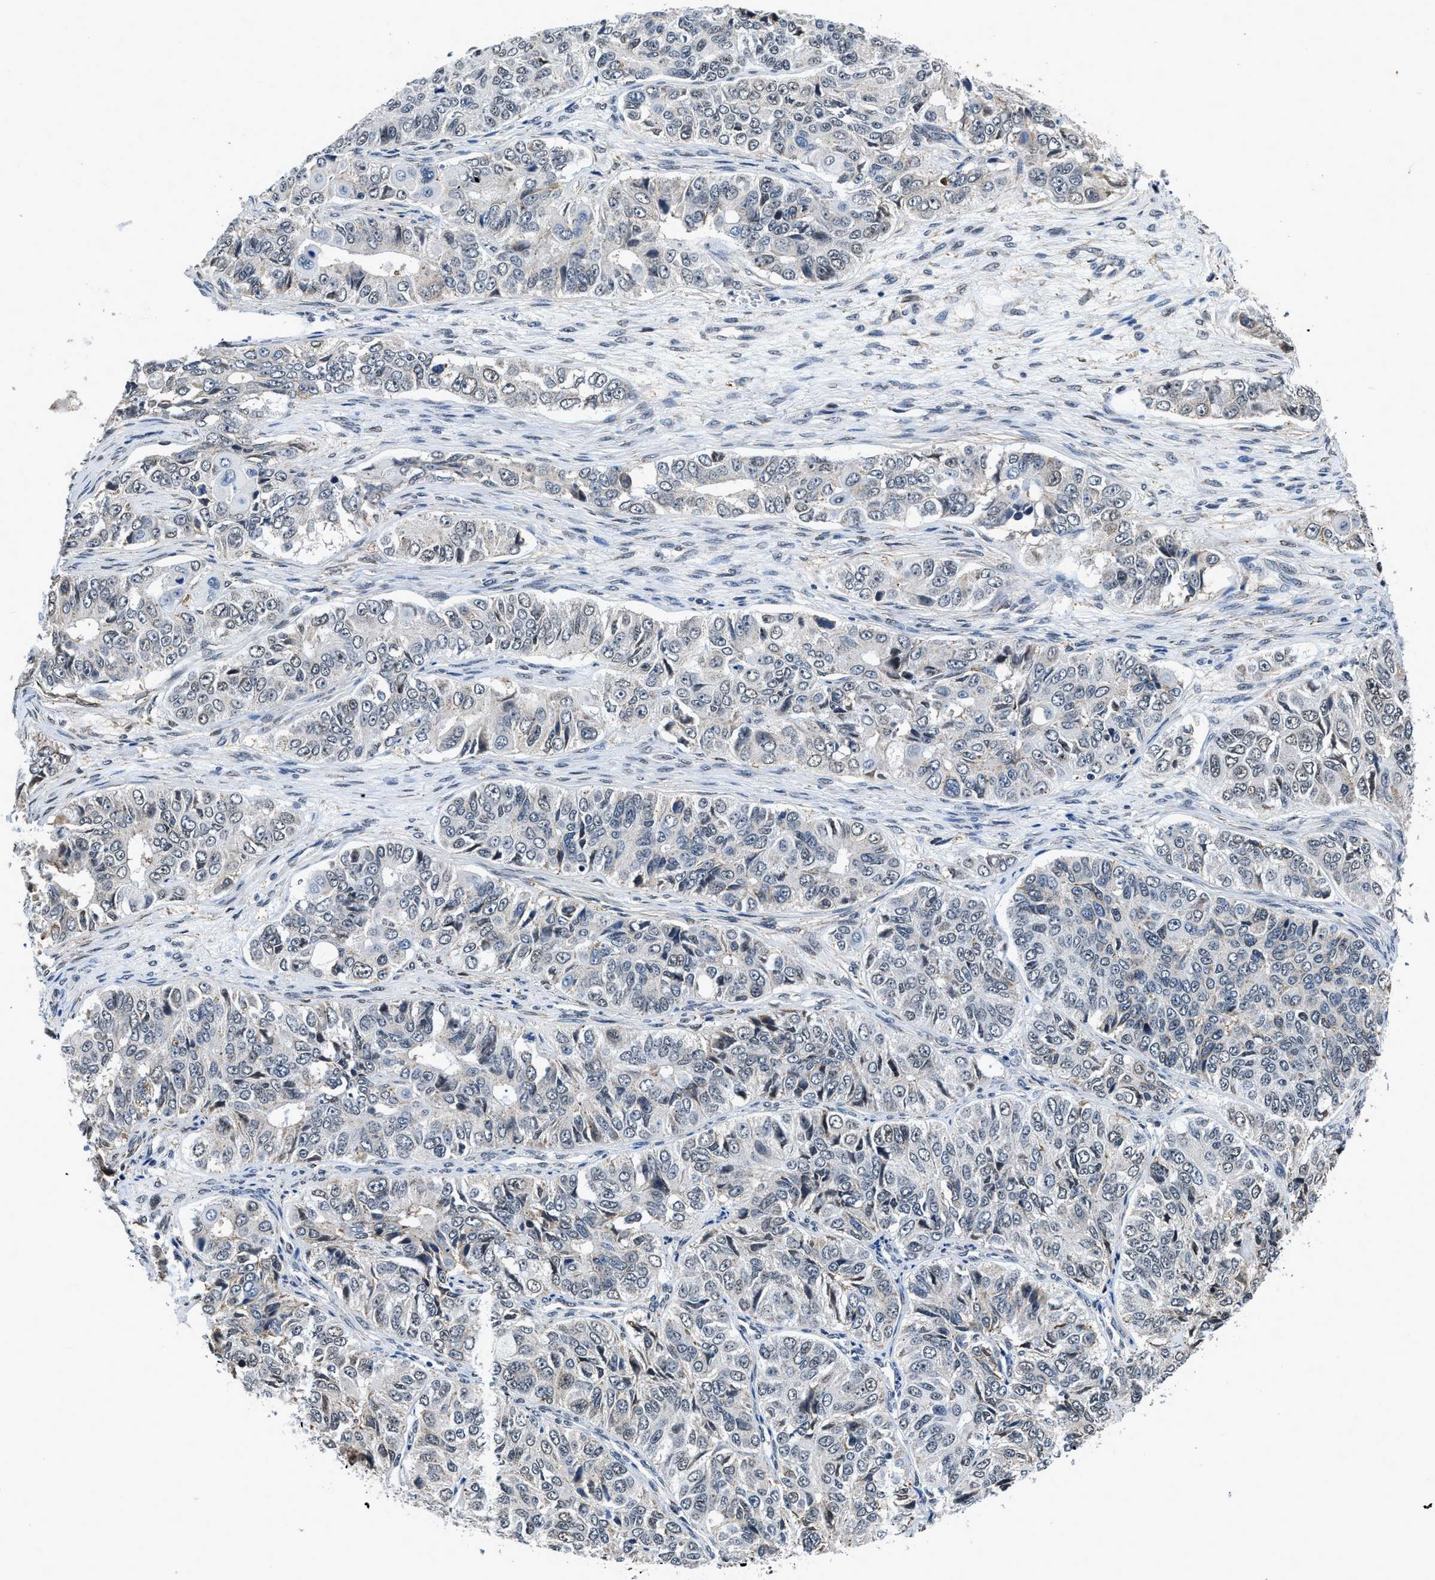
{"staining": {"intensity": "moderate", "quantity": "<25%", "location": "nuclear"}, "tissue": "ovarian cancer", "cell_type": "Tumor cells", "image_type": "cancer", "snomed": [{"axis": "morphology", "description": "Carcinoma, endometroid"}, {"axis": "topography", "description": "Ovary"}], "caption": "Immunohistochemistry of human endometroid carcinoma (ovarian) demonstrates low levels of moderate nuclear expression in about <25% of tumor cells. (DAB (3,3'-diaminobenzidine) = brown stain, brightfield microscopy at high magnification).", "gene": "HNRNPH2", "patient": {"sex": "female", "age": 51}}